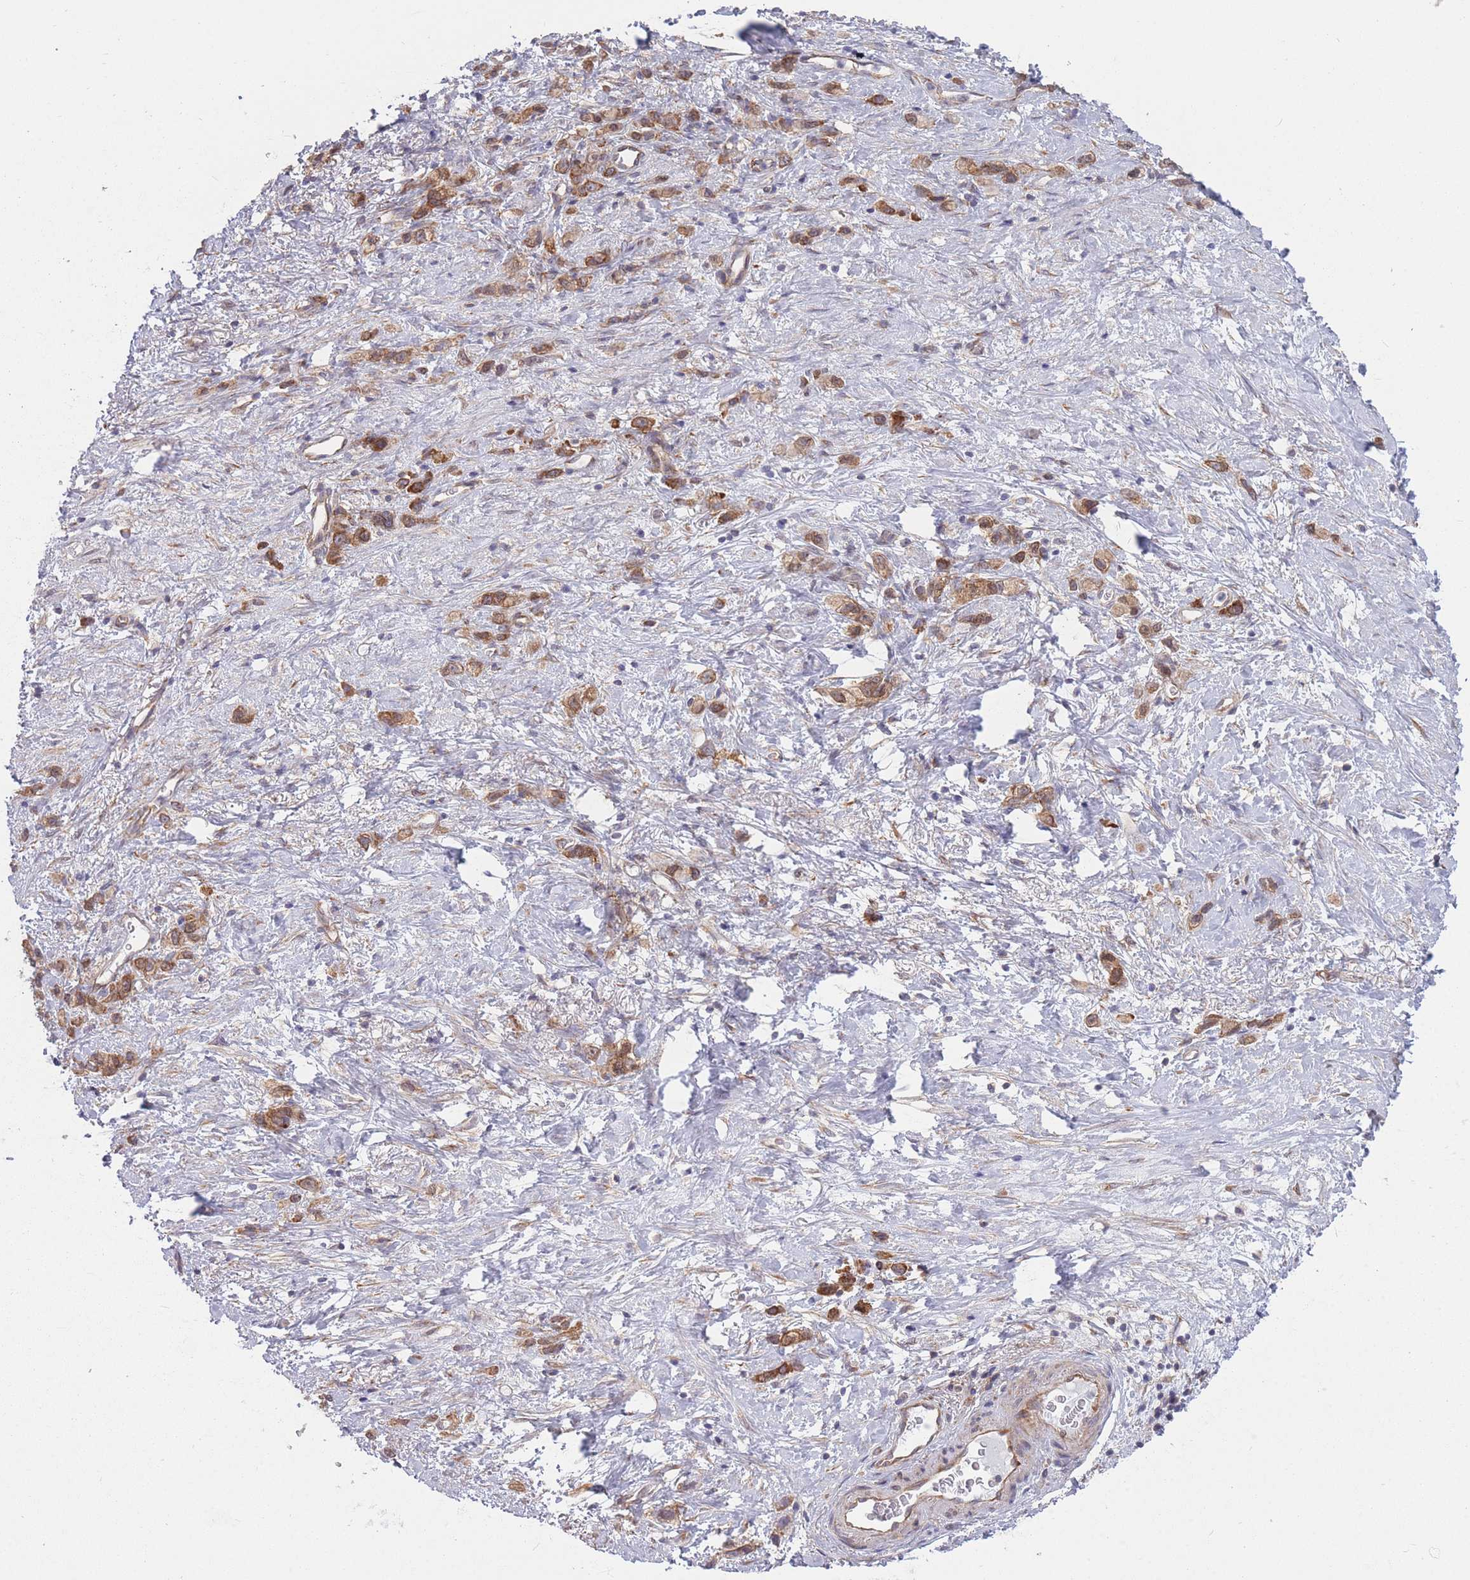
{"staining": {"intensity": "moderate", "quantity": ">75%", "location": "cytoplasmic/membranous"}, "tissue": "stomach cancer", "cell_type": "Tumor cells", "image_type": "cancer", "snomed": [{"axis": "morphology", "description": "Adenocarcinoma, NOS"}, {"axis": "topography", "description": "Stomach"}], "caption": "Moderate cytoplasmic/membranous positivity for a protein is seen in approximately >75% of tumor cells of stomach cancer using immunohistochemistry (IHC).", "gene": "CCDC124", "patient": {"sex": "female", "age": 65}}